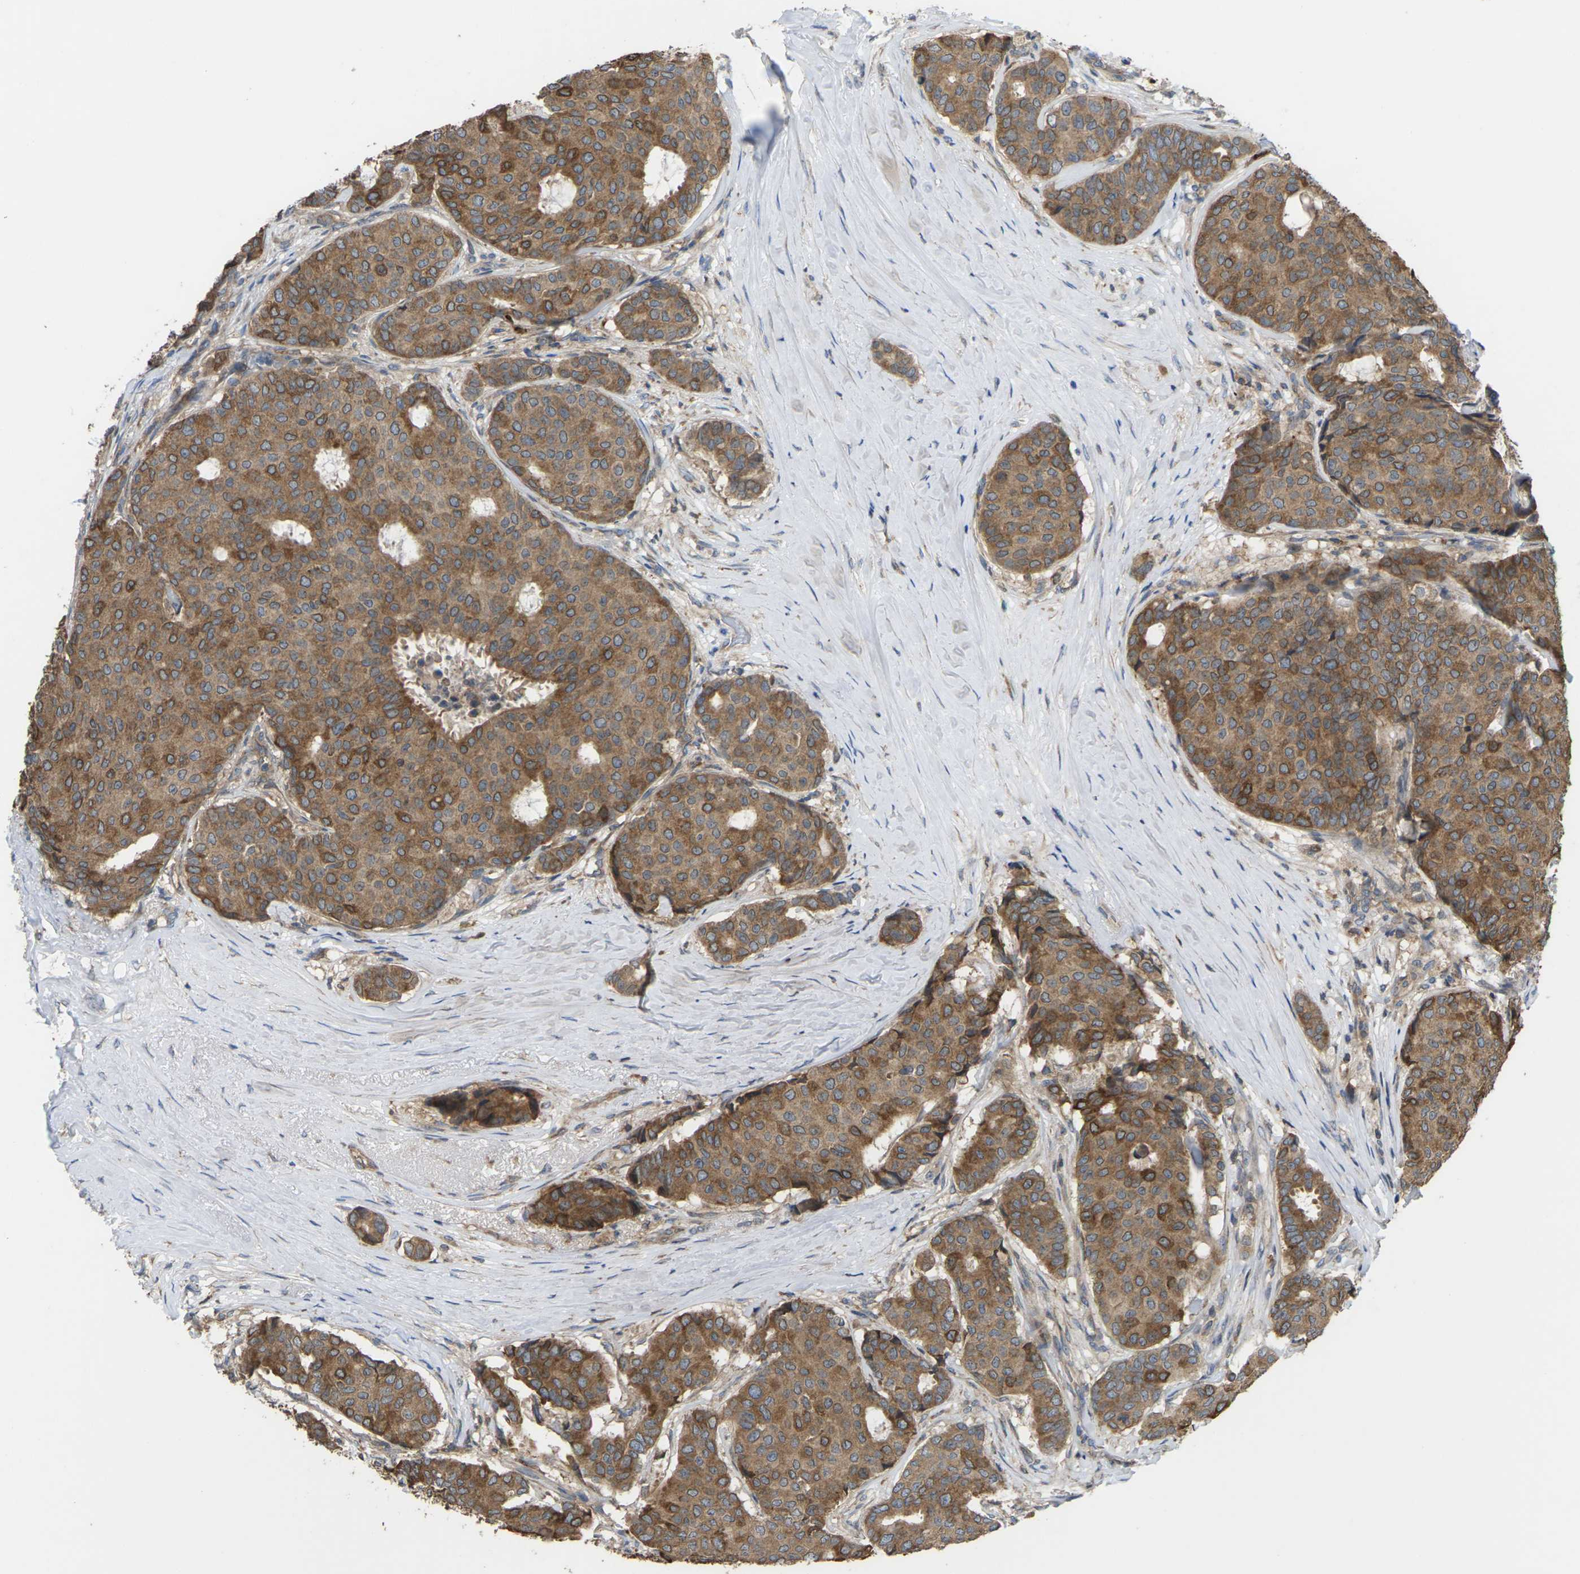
{"staining": {"intensity": "moderate", "quantity": ">75%", "location": "cytoplasmic/membranous"}, "tissue": "breast cancer", "cell_type": "Tumor cells", "image_type": "cancer", "snomed": [{"axis": "morphology", "description": "Duct carcinoma"}, {"axis": "topography", "description": "Breast"}], "caption": "Immunohistochemical staining of human breast cancer (invasive ductal carcinoma) shows moderate cytoplasmic/membranous protein staining in approximately >75% of tumor cells.", "gene": "TIAM1", "patient": {"sex": "female", "age": 75}}